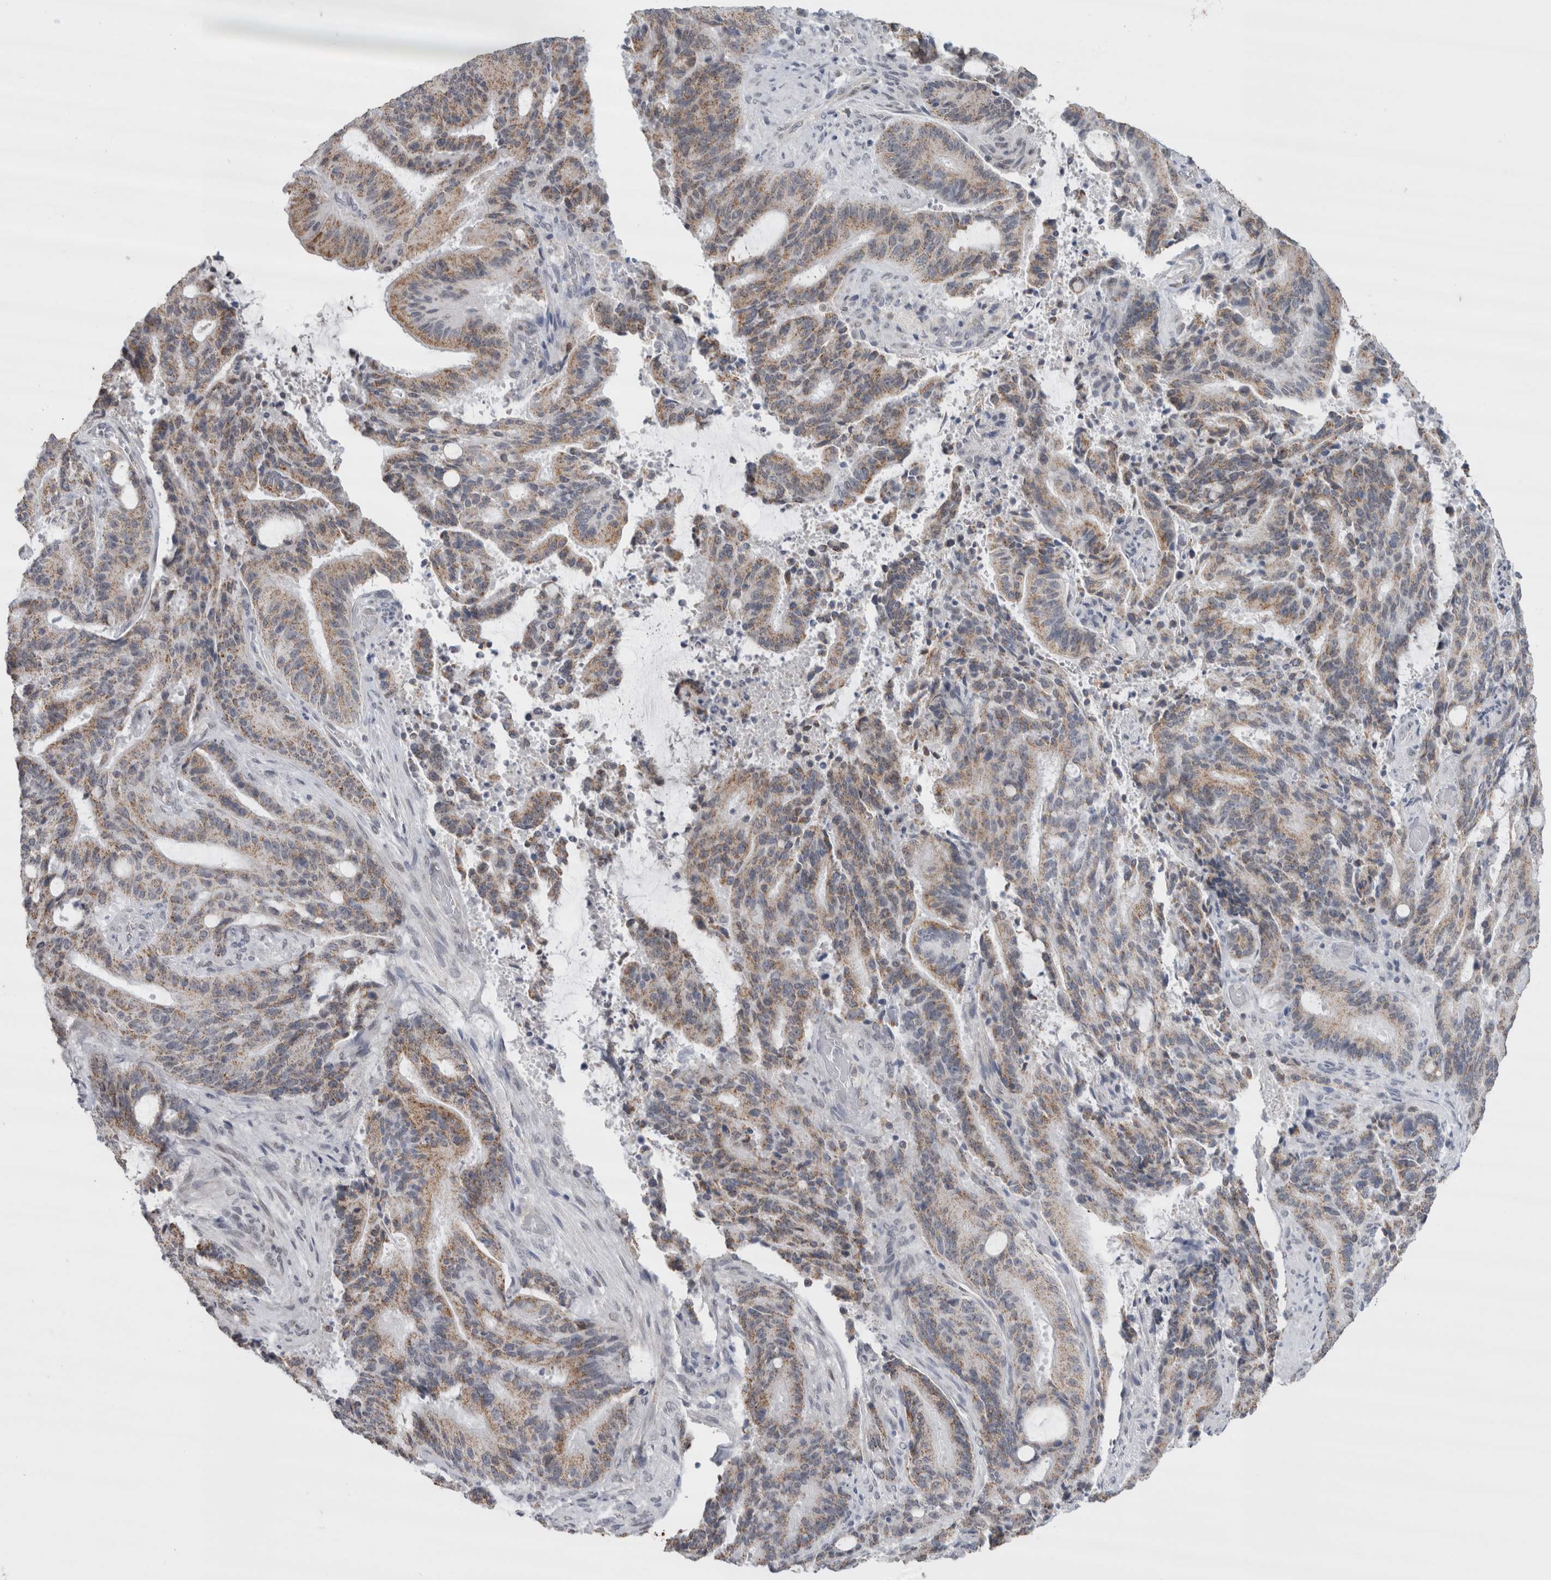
{"staining": {"intensity": "moderate", "quantity": ">75%", "location": "cytoplasmic/membranous"}, "tissue": "liver cancer", "cell_type": "Tumor cells", "image_type": "cancer", "snomed": [{"axis": "morphology", "description": "Normal tissue, NOS"}, {"axis": "morphology", "description": "Cholangiocarcinoma"}, {"axis": "topography", "description": "Liver"}, {"axis": "topography", "description": "Peripheral nerve tissue"}], "caption": "Liver cholangiocarcinoma stained with a brown dye shows moderate cytoplasmic/membranous positive positivity in approximately >75% of tumor cells.", "gene": "PLIN1", "patient": {"sex": "female", "age": 73}}